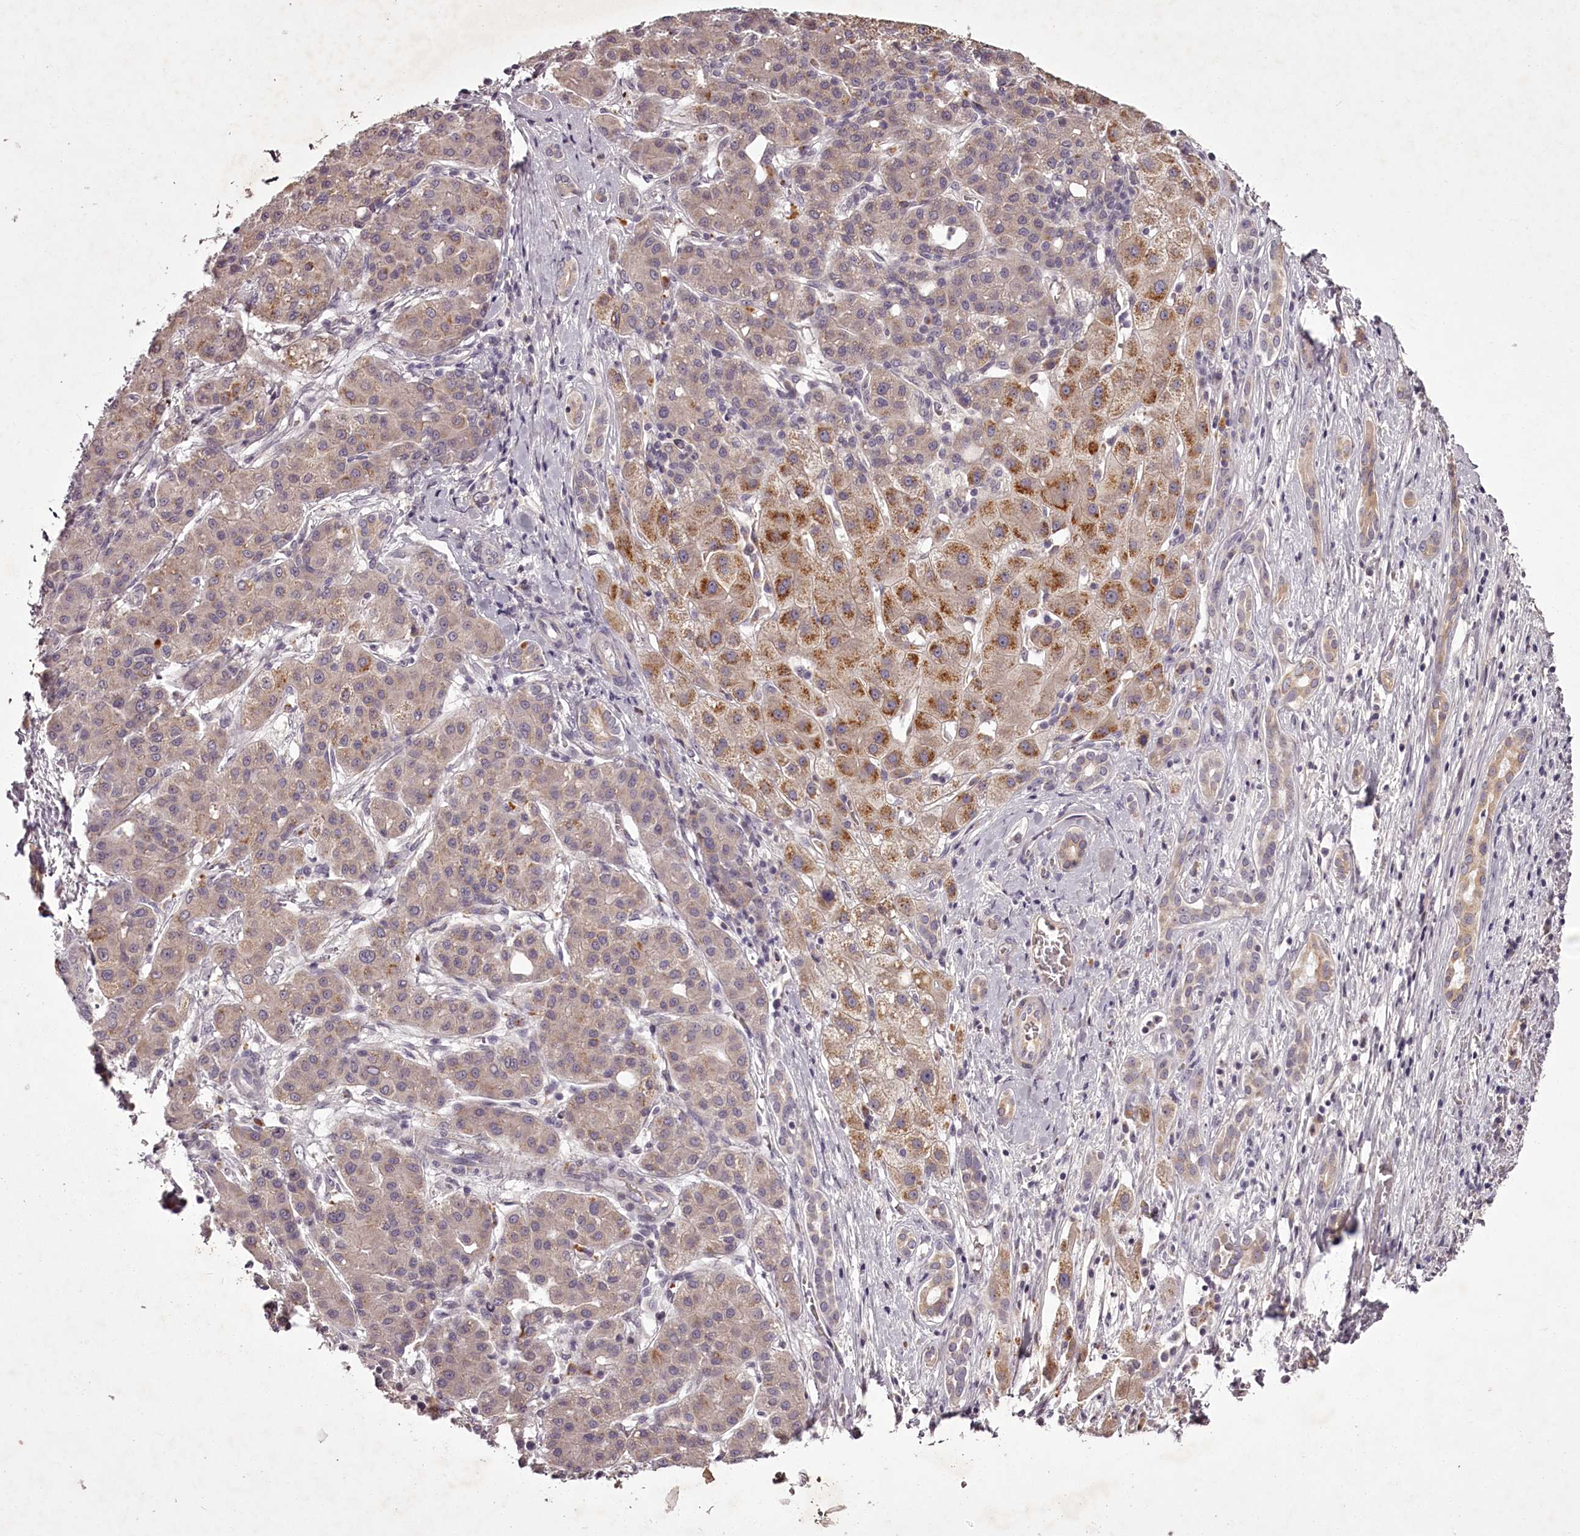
{"staining": {"intensity": "moderate", "quantity": "25%-75%", "location": "cytoplasmic/membranous"}, "tissue": "liver cancer", "cell_type": "Tumor cells", "image_type": "cancer", "snomed": [{"axis": "morphology", "description": "Carcinoma, Hepatocellular, NOS"}, {"axis": "topography", "description": "Liver"}], "caption": "Protein expression analysis of human liver cancer (hepatocellular carcinoma) reveals moderate cytoplasmic/membranous staining in approximately 25%-75% of tumor cells.", "gene": "RBMXL2", "patient": {"sex": "male", "age": 65}}